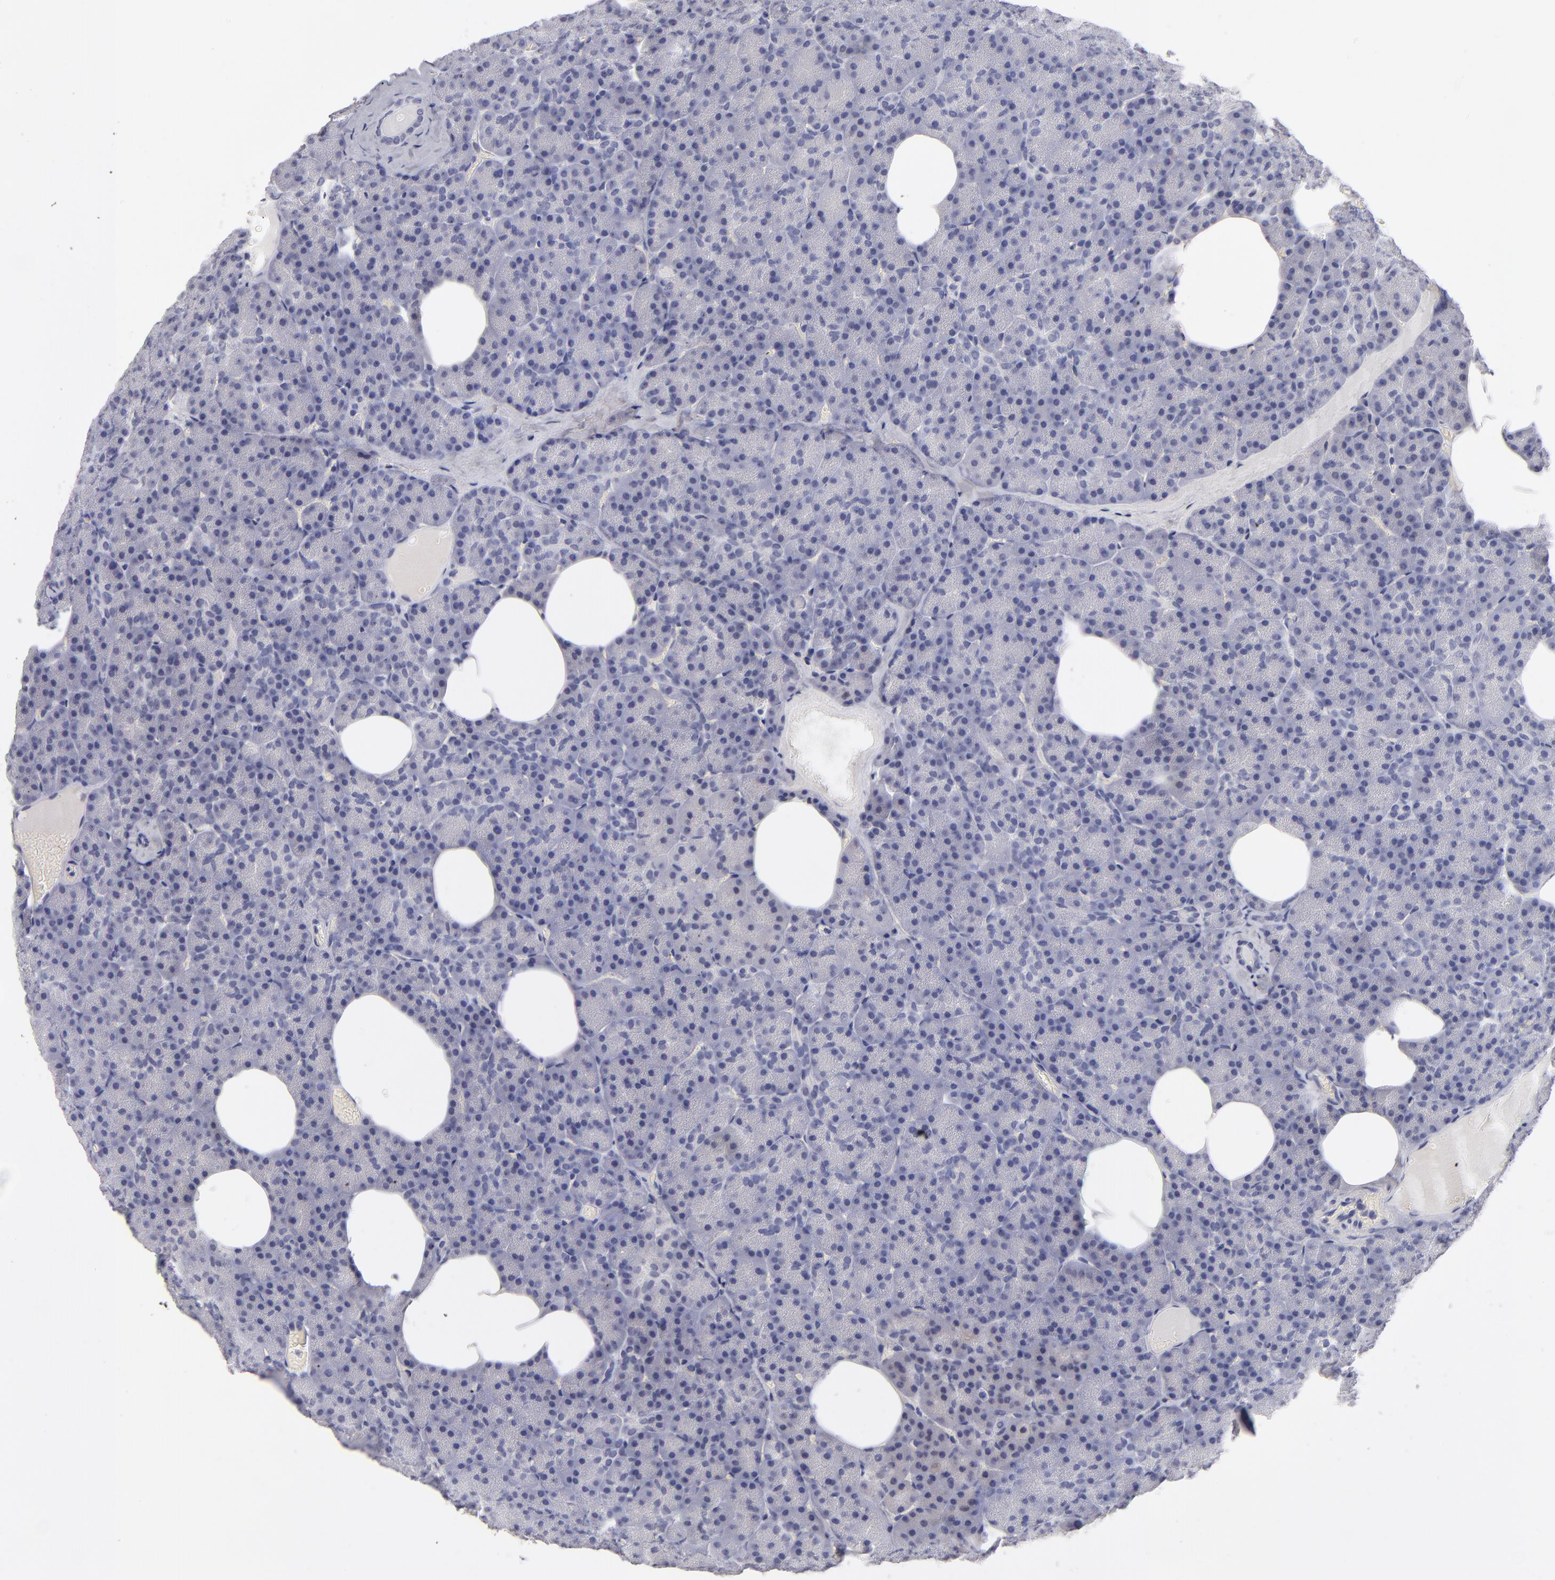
{"staining": {"intensity": "negative", "quantity": "none", "location": "none"}, "tissue": "pancreas", "cell_type": "Exocrine glandular cells", "image_type": "normal", "snomed": [{"axis": "morphology", "description": "Normal tissue, NOS"}, {"axis": "topography", "description": "Pancreas"}], "caption": "IHC micrograph of normal human pancreas stained for a protein (brown), which shows no positivity in exocrine glandular cells. The staining is performed using DAB brown chromogen with nuclei counter-stained in using hematoxylin.", "gene": "TEX11", "patient": {"sex": "female", "age": 35}}